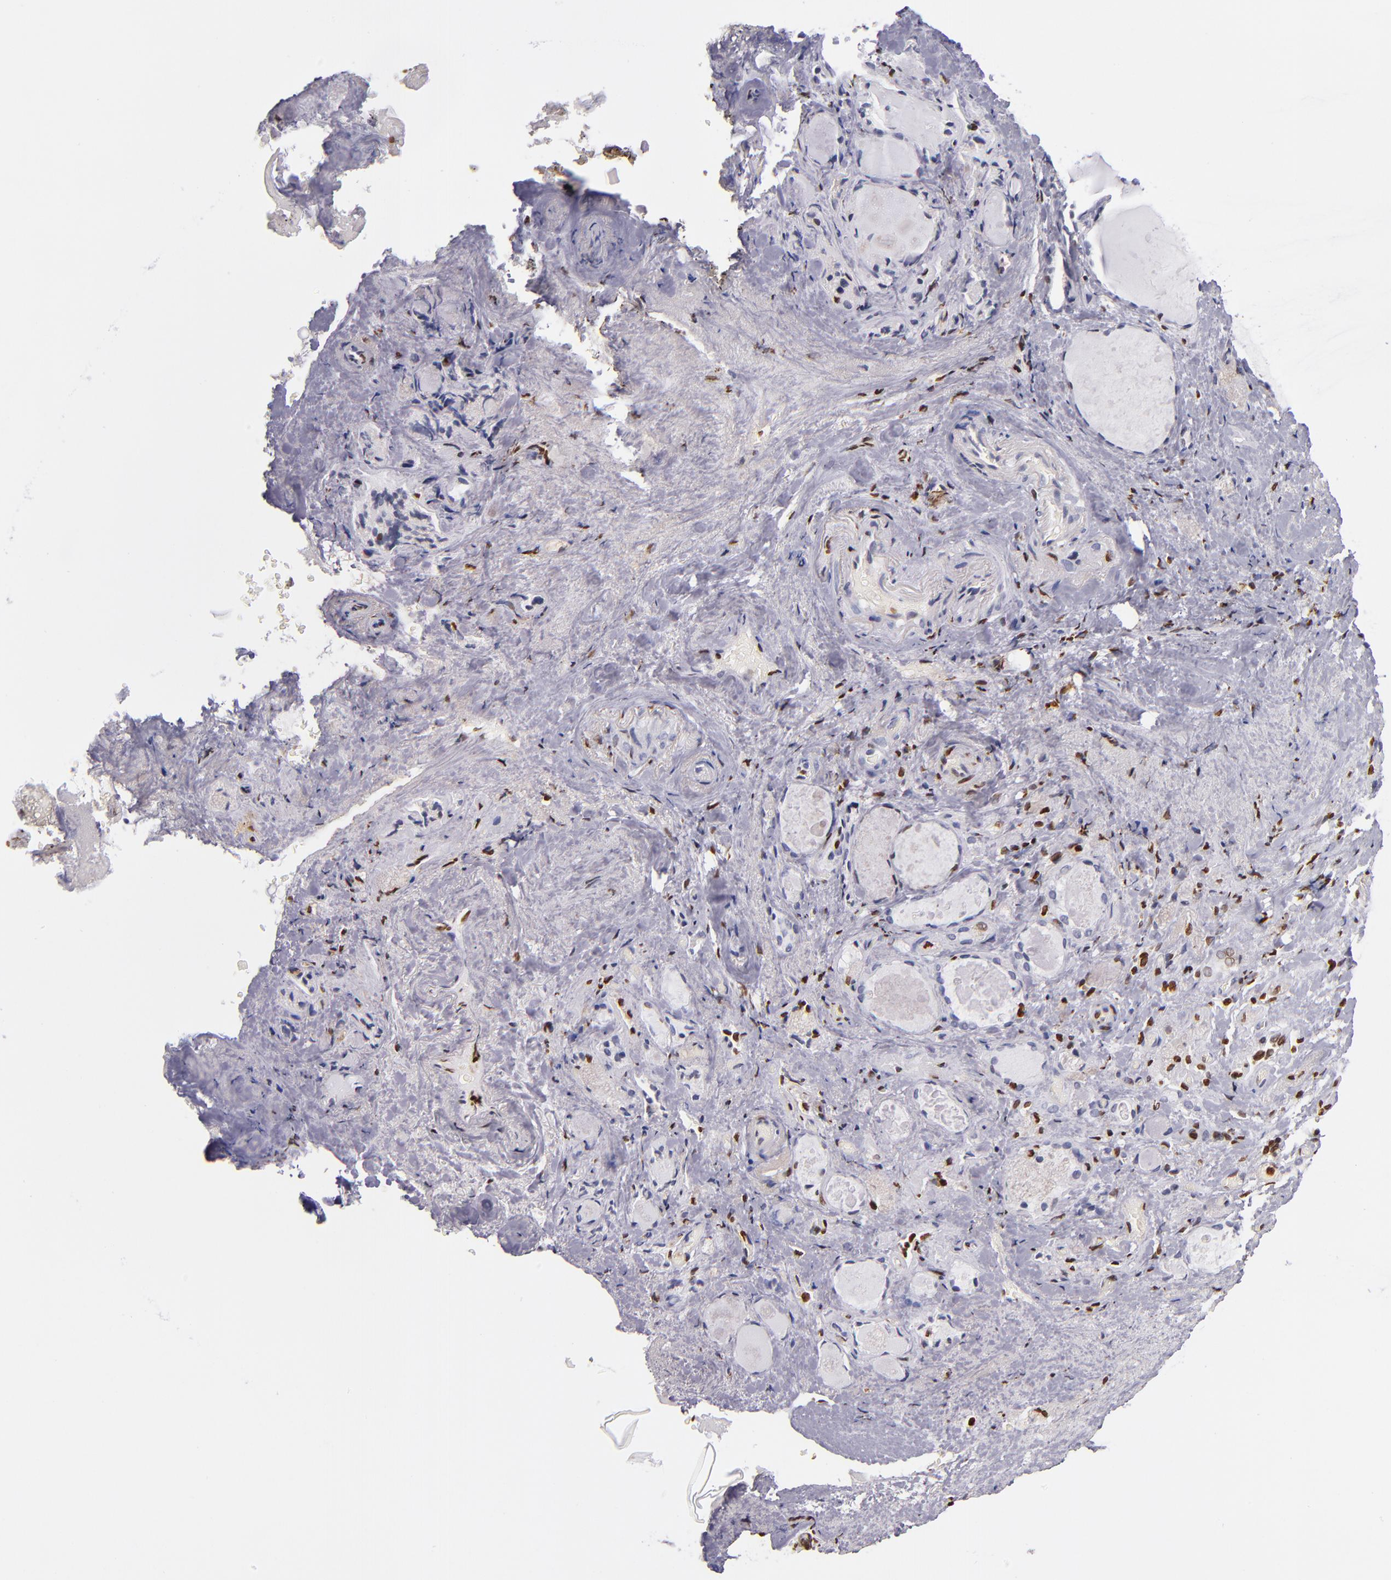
{"staining": {"intensity": "moderate", "quantity": "25%-75%", "location": "nuclear"}, "tissue": "thyroid gland", "cell_type": "Glandular cells", "image_type": "normal", "snomed": [{"axis": "morphology", "description": "Normal tissue, NOS"}, {"axis": "topography", "description": "Thyroid gland"}], "caption": "Protein expression analysis of normal thyroid gland demonstrates moderate nuclear positivity in approximately 25%-75% of glandular cells.", "gene": "CDKL5", "patient": {"sex": "female", "age": 75}}